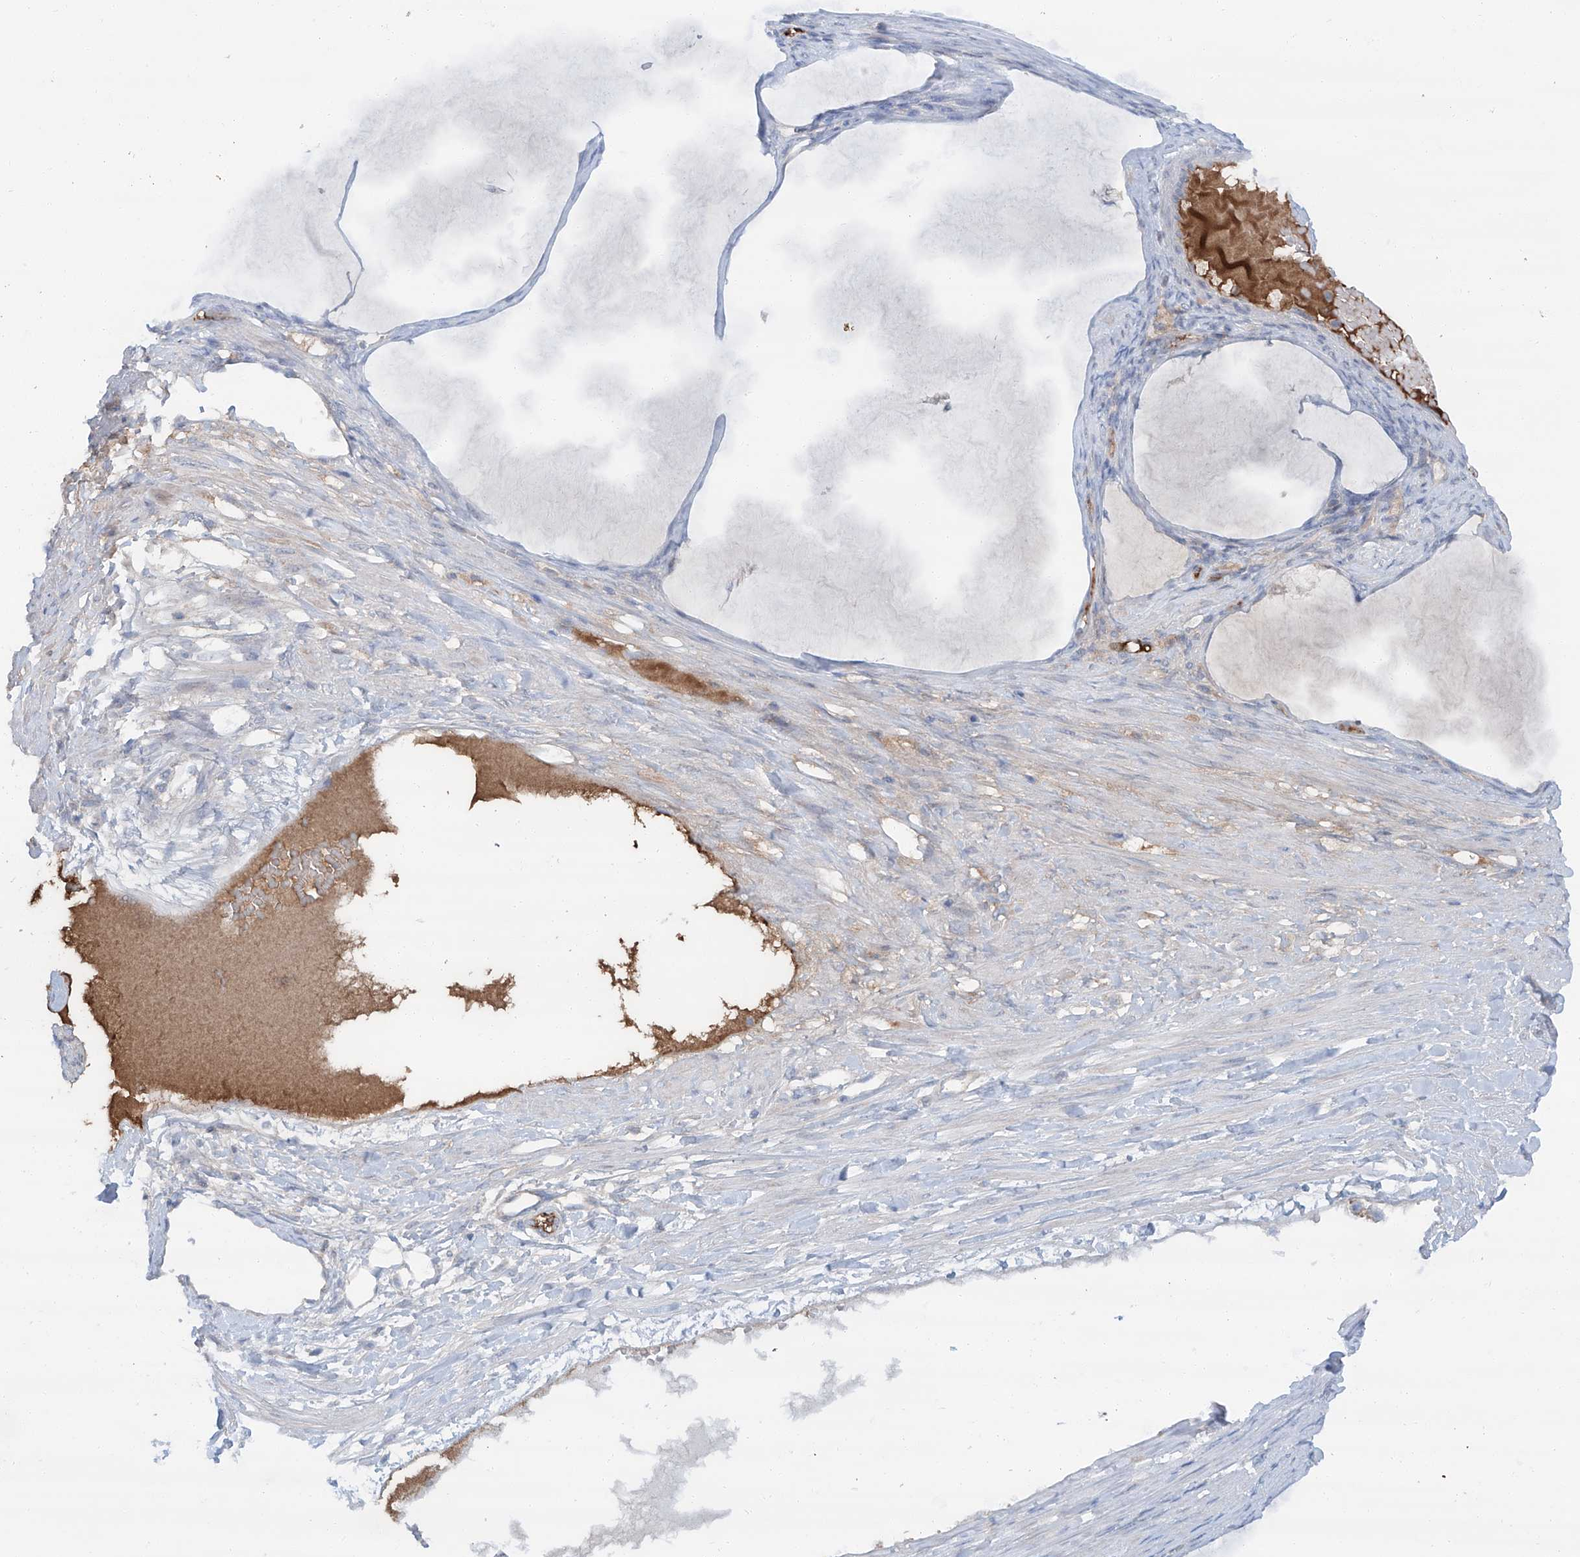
{"staining": {"intensity": "weak", "quantity": ">75%", "location": "cytoplasmic/membranous"}, "tissue": "ovarian cancer", "cell_type": "Tumor cells", "image_type": "cancer", "snomed": [{"axis": "morphology", "description": "Cystadenocarcinoma, mucinous, NOS"}, {"axis": "topography", "description": "Ovary"}], "caption": "Tumor cells show weak cytoplasmic/membranous staining in approximately >75% of cells in ovarian mucinous cystadenocarcinoma. The staining is performed using DAB (3,3'-diaminobenzidine) brown chromogen to label protein expression. The nuclei are counter-stained blue using hematoxylin.", "gene": "SIX4", "patient": {"sex": "female", "age": 61}}